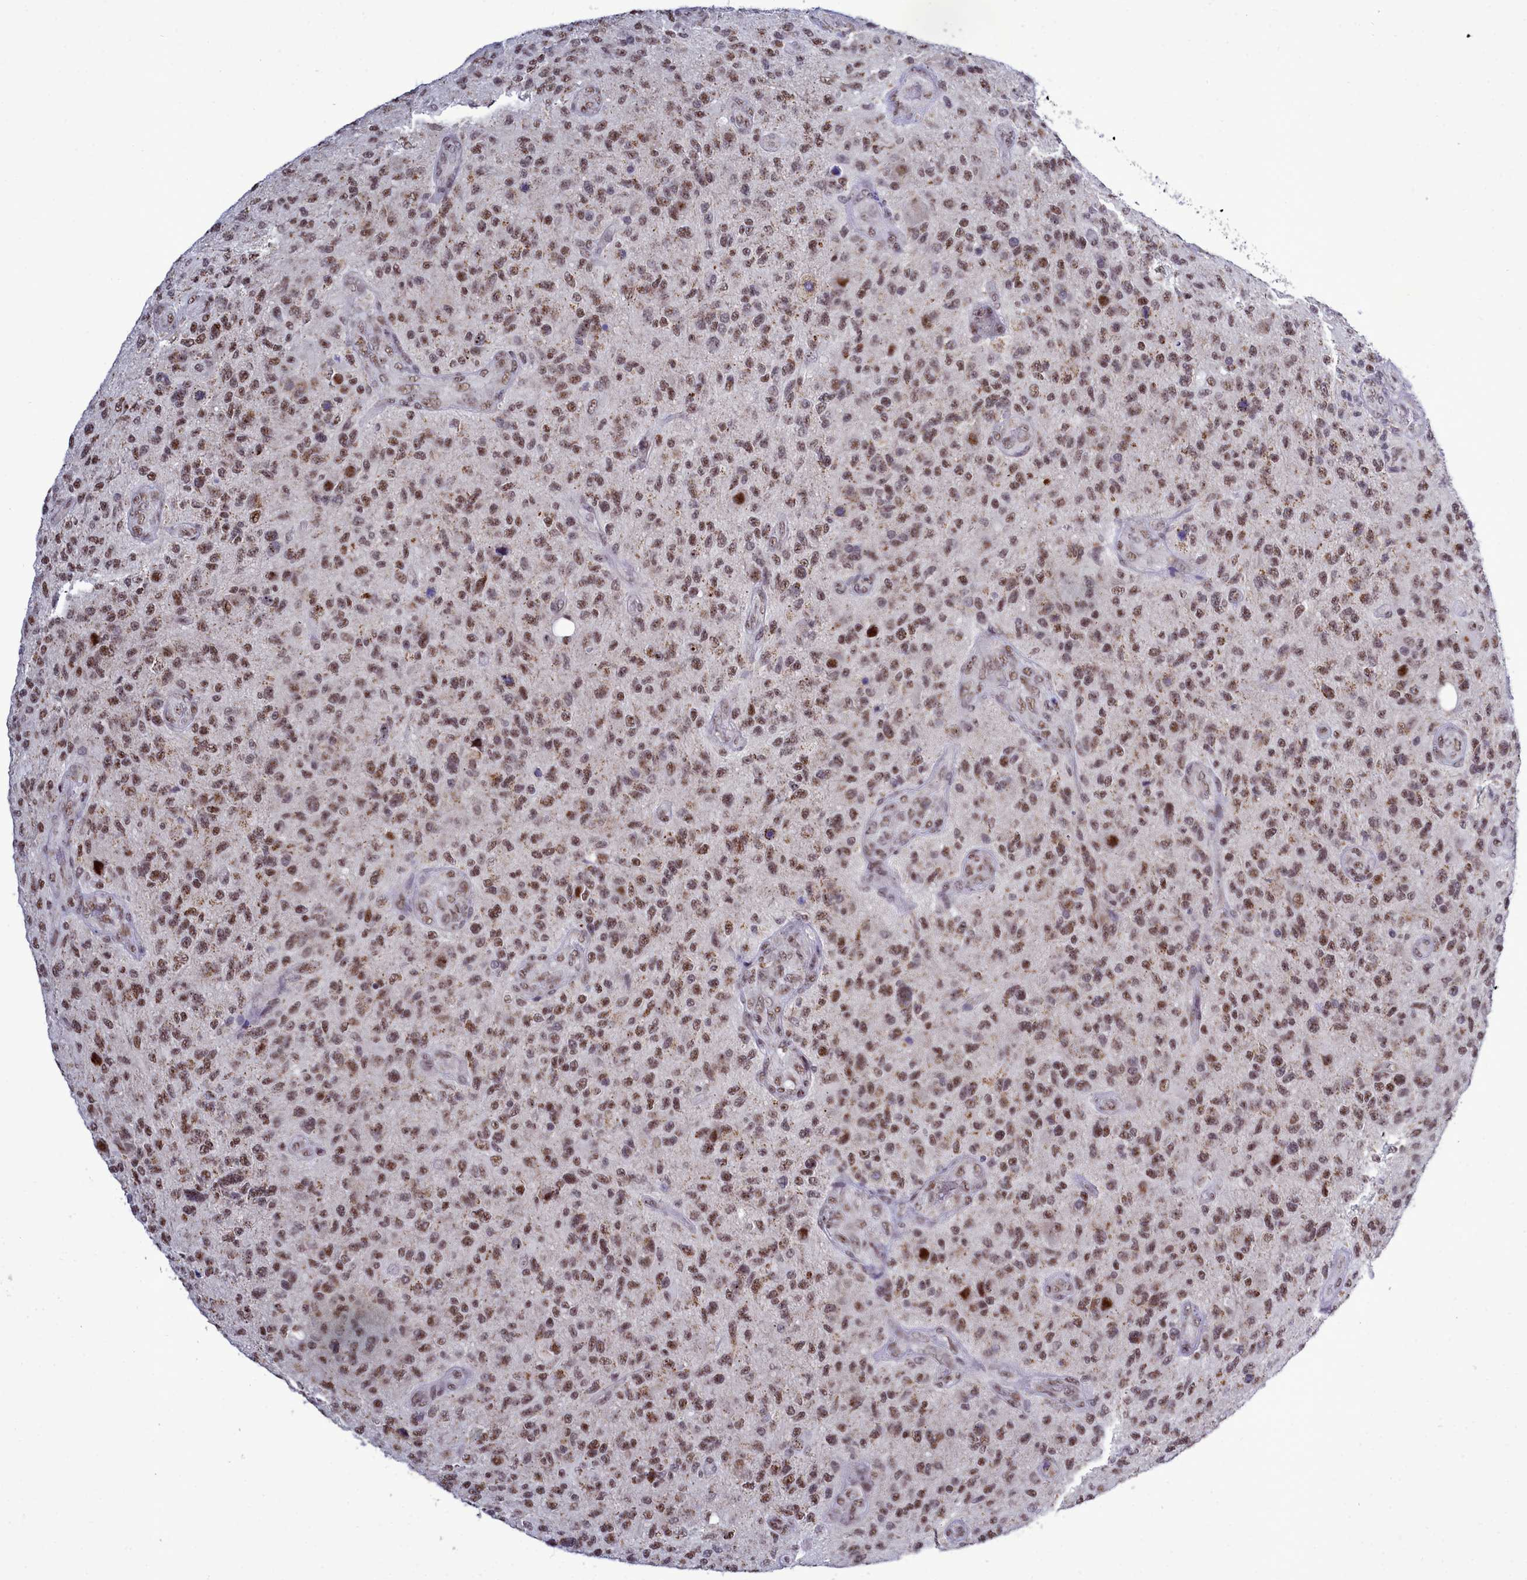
{"staining": {"intensity": "moderate", "quantity": ">75%", "location": "cytoplasmic/membranous,nuclear"}, "tissue": "glioma", "cell_type": "Tumor cells", "image_type": "cancer", "snomed": [{"axis": "morphology", "description": "Glioma, malignant, High grade"}, {"axis": "topography", "description": "Brain"}], "caption": "DAB immunohistochemical staining of glioma shows moderate cytoplasmic/membranous and nuclear protein expression in approximately >75% of tumor cells.", "gene": "POM121L2", "patient": {"sex": "male", "age": 47}}